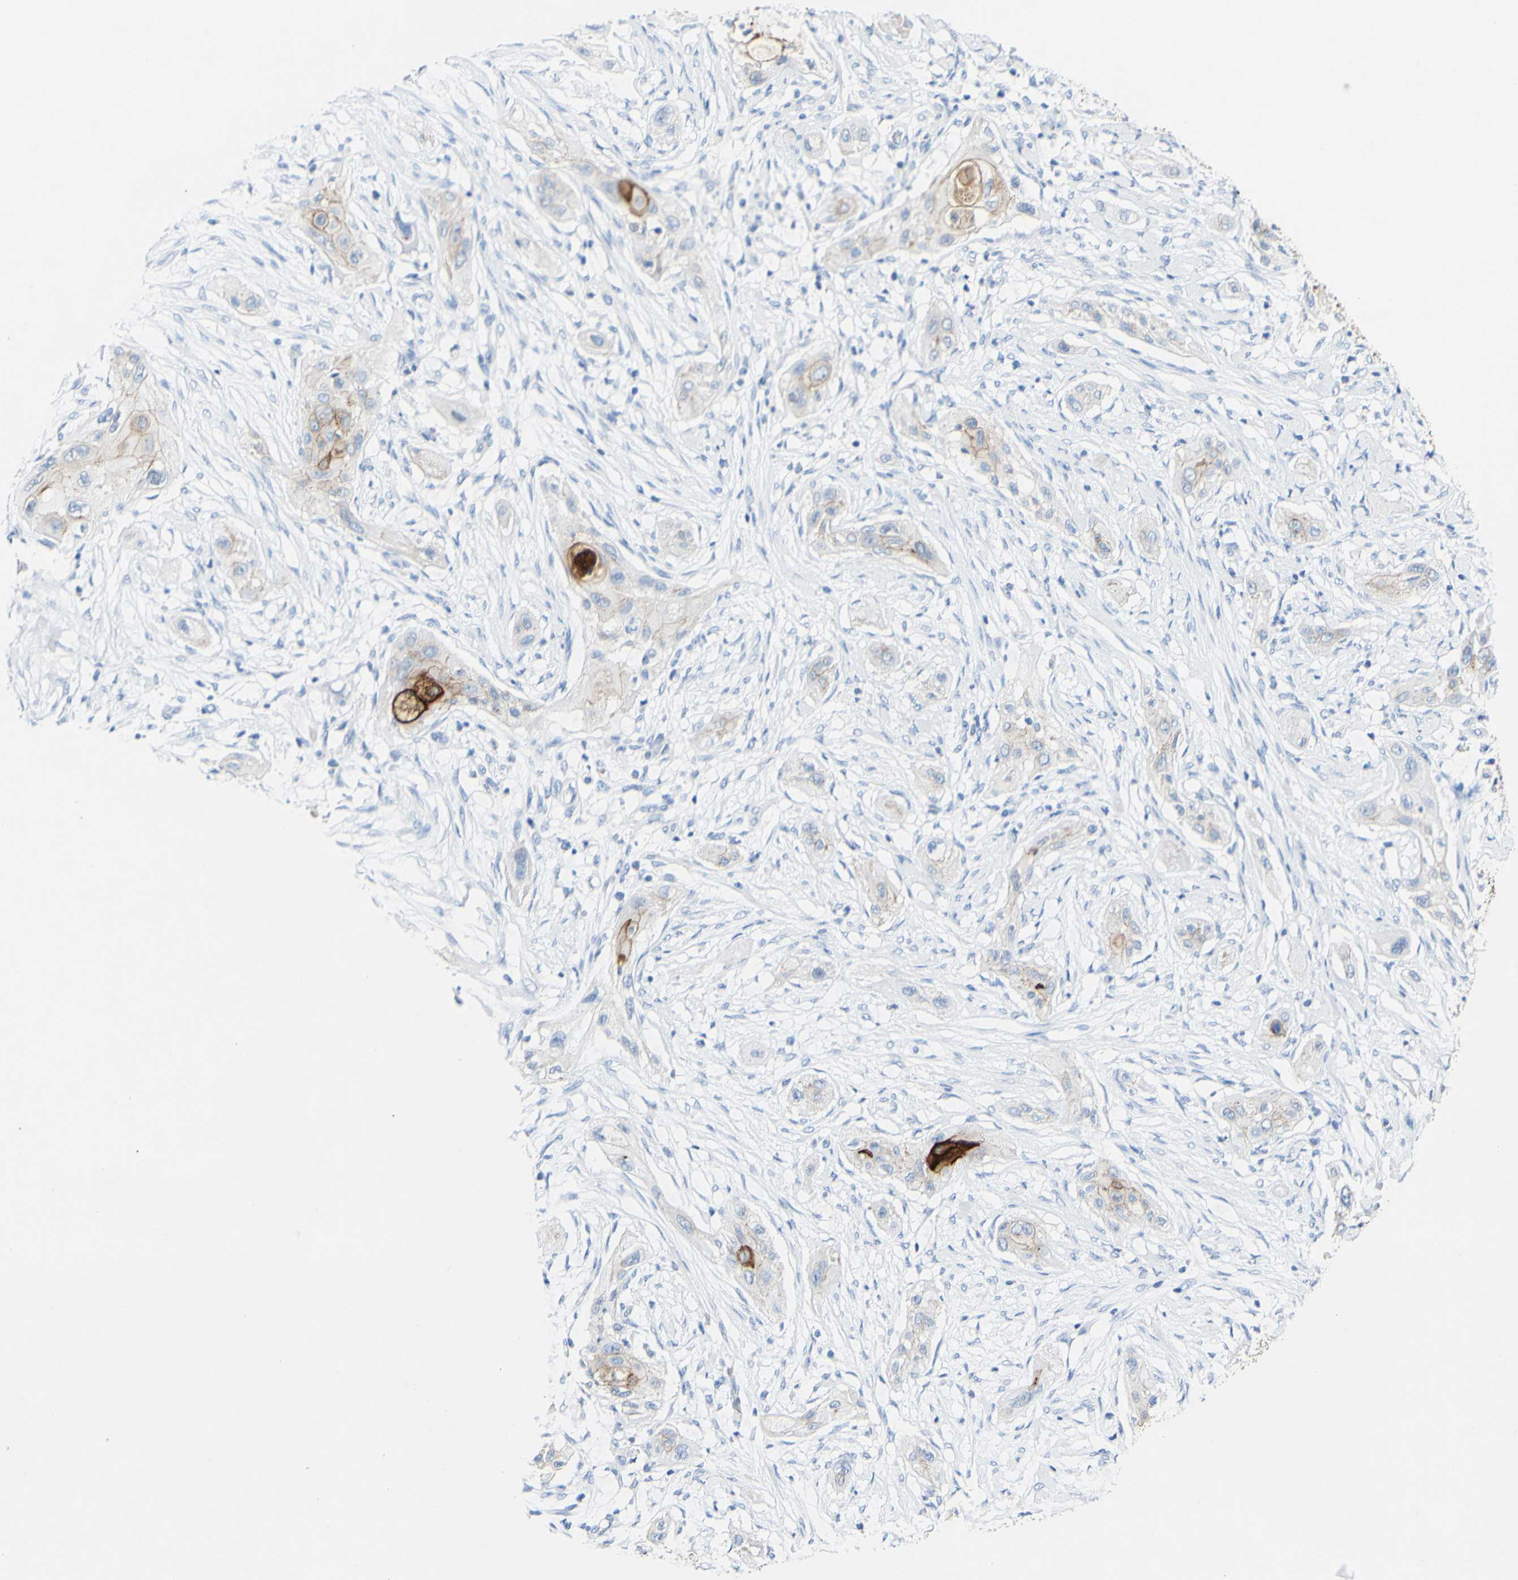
{"staining": {"intensity": "moderate", "quantity": "25%-75%", "location": "cytoplasmic/membranous"}, "tissue": "lung cancer", "cell_type": "Tumor cells", "image_type": "cancer", "snomed": [{"axis": "morphology", "description": "Squamous cell carcinoma, NOS"}, {"axis": "topography", "description": "Lung"}], "caption": "High-magnification brightfield microscopy of lung cancer (squamous cell carcinoma) stained with DAB (brown) and counterstained with hematoxylin (blue). tumor cells exhibit moderate cytoplasmic/membranous positivity is appreciated in about25%-75% of cells.", "gene": "DSC2", "patient": {"sex": "female", "age": 47}}